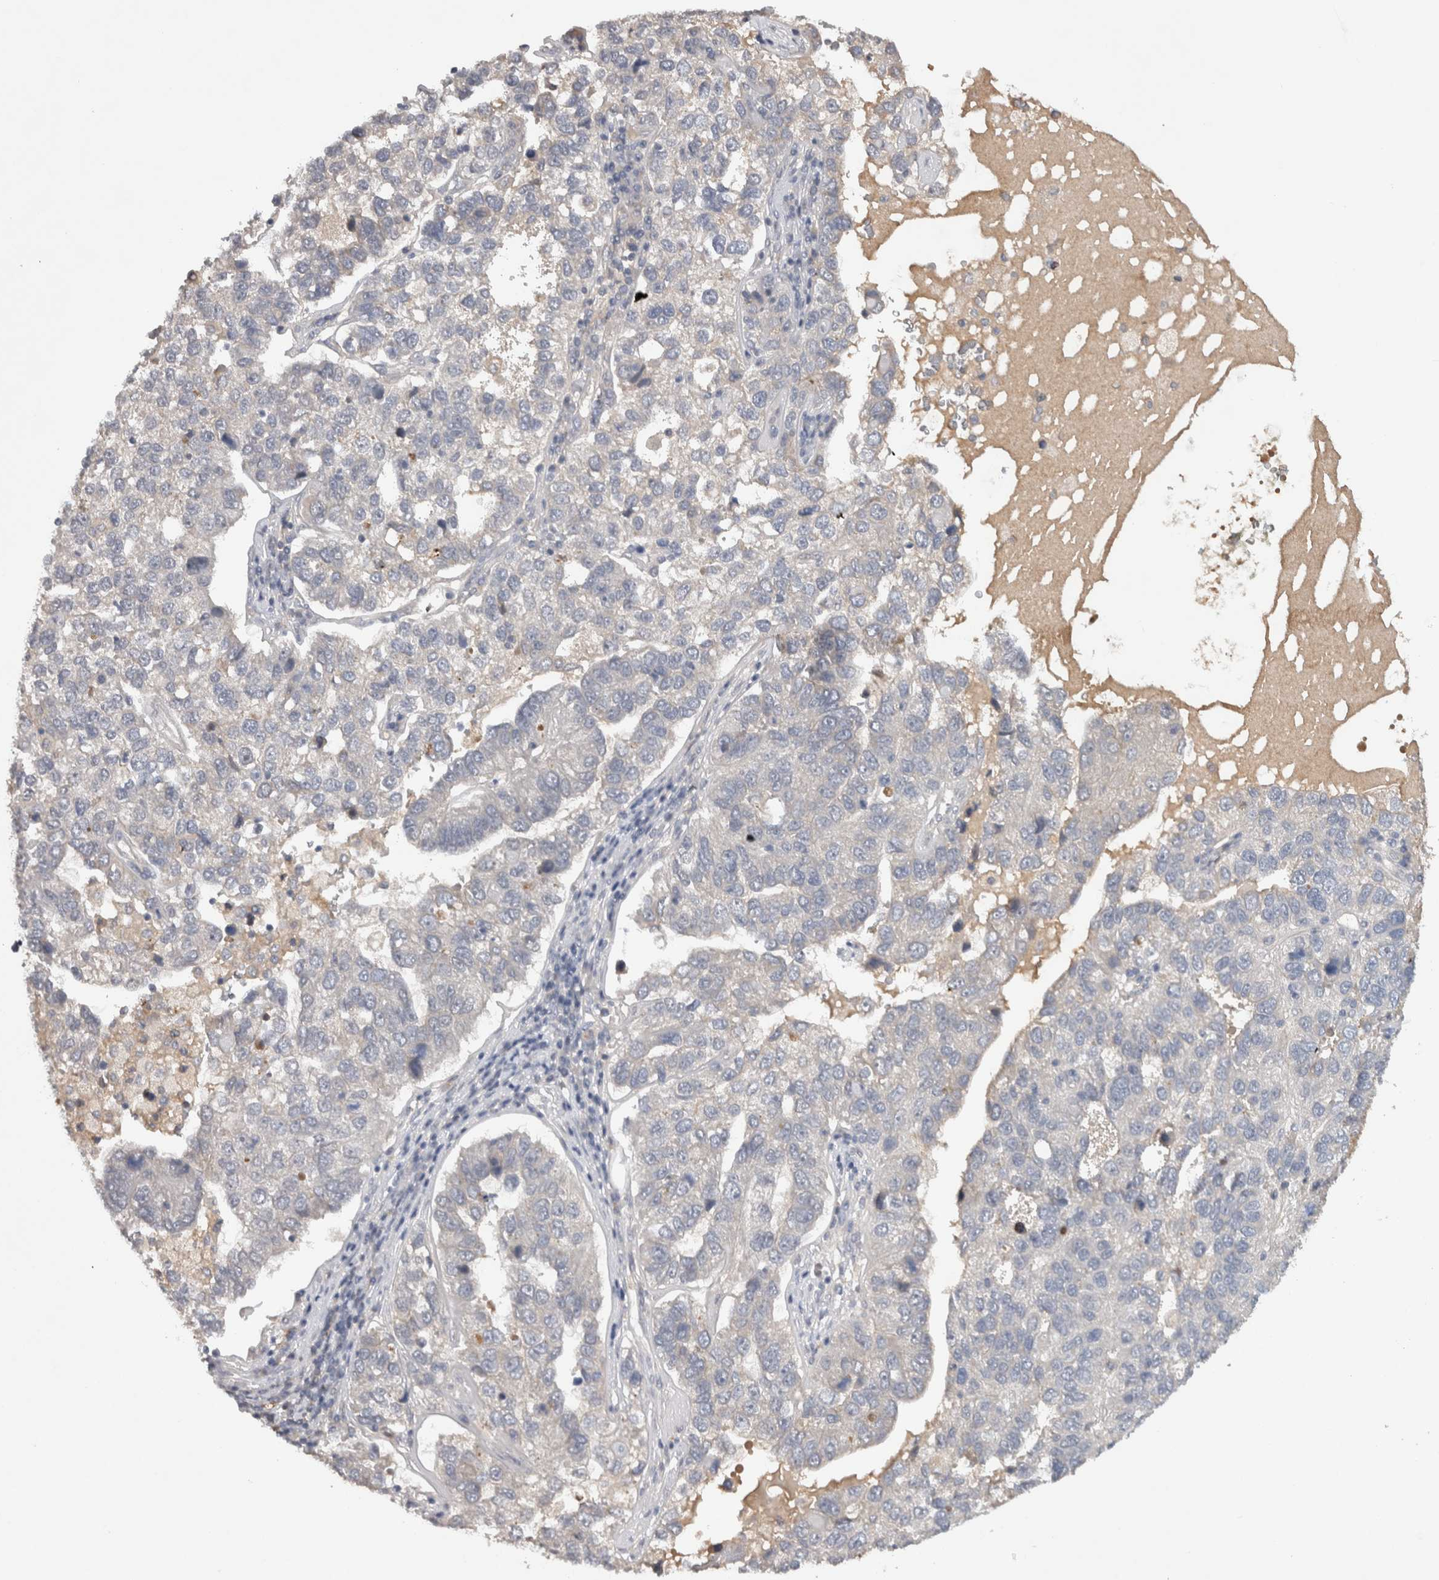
{"staining": {"intensity": "weak", "quantity": "25%-75%", "location": "cytoplasmic/membranous"}, "tissue": "pancreatic cancer", "cell_type": "Tumor cells", "image_type": "cancer", "snomed": [{"axis": "morphology", "description": "Adenocarcinoma, NOS"}, {"axis": "topography", "description": "Pancreas"}], "caption": "Protein staining by immunohistochemistry (IHC) shows weak cytoplasmic/membranous positivity in about 25%-75% of tumor cells in adenocarcinoma (pancreatic). (DAB IHC with brightfield microscopy, high magnification).", "gene": "HEXD", "patient": {"sex": "female", "age": 61}}